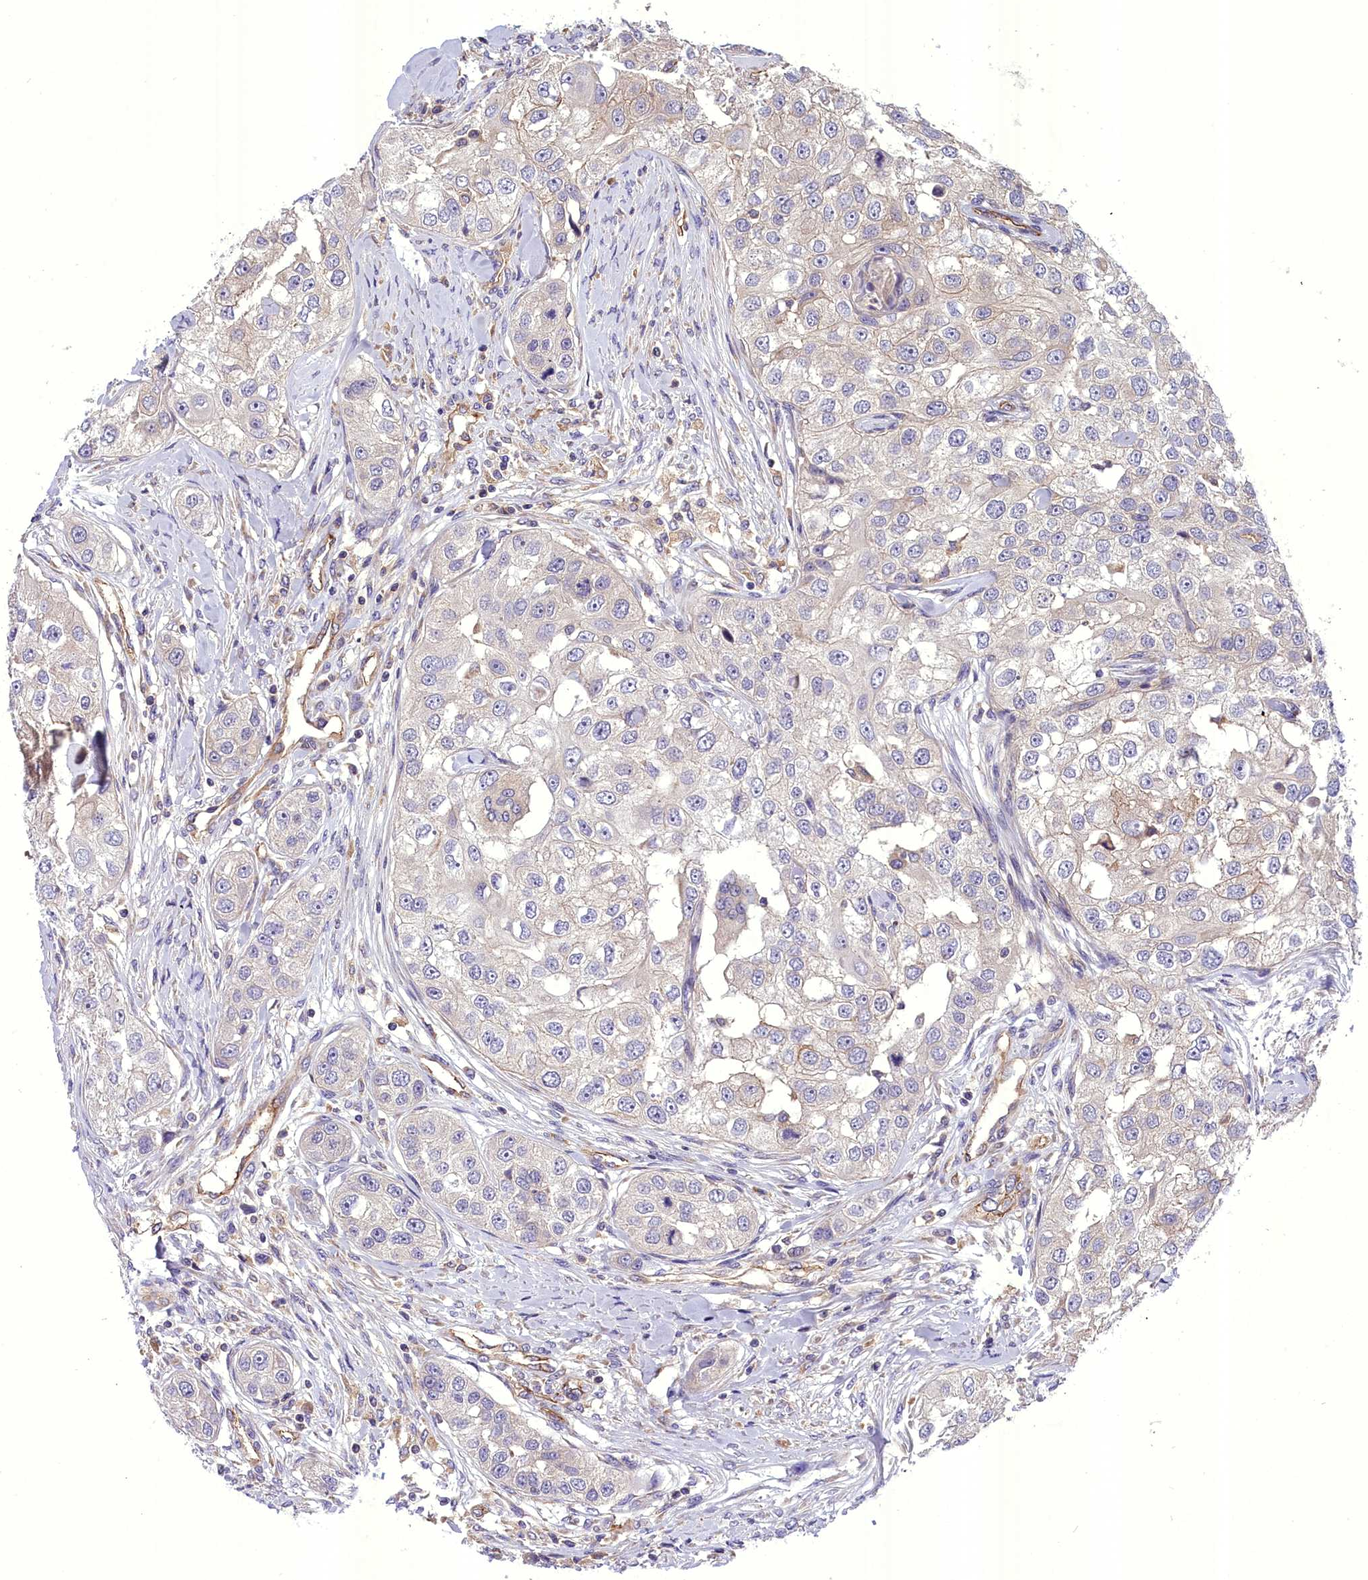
{"staining": {"intensity": "negative", "quantity": "none", "location": "none"}, "tissue": "head and neck cancer", "cell_type": "Tumor cells", "image_type": "cancer", "snomed": [{"axis": "morphology", "description": "Normal tissue, NOS"}, {"axis": "morphology", "description": "Squamous cell carcinoma, NOS"}, {"axis": "topography", "description": "Skeletal muscle"}, {"axis": "topography", "description": "Head-Neck"}], "caption": "DAB (3,3'-diaminobenzidine) immunohistochemical staining of squamous cell carcinoma (head and neck) demonstrates no significant staining in tumor cells.", "gene": "DNAJB9", "patient": {"sex": "male", "age": 51}}